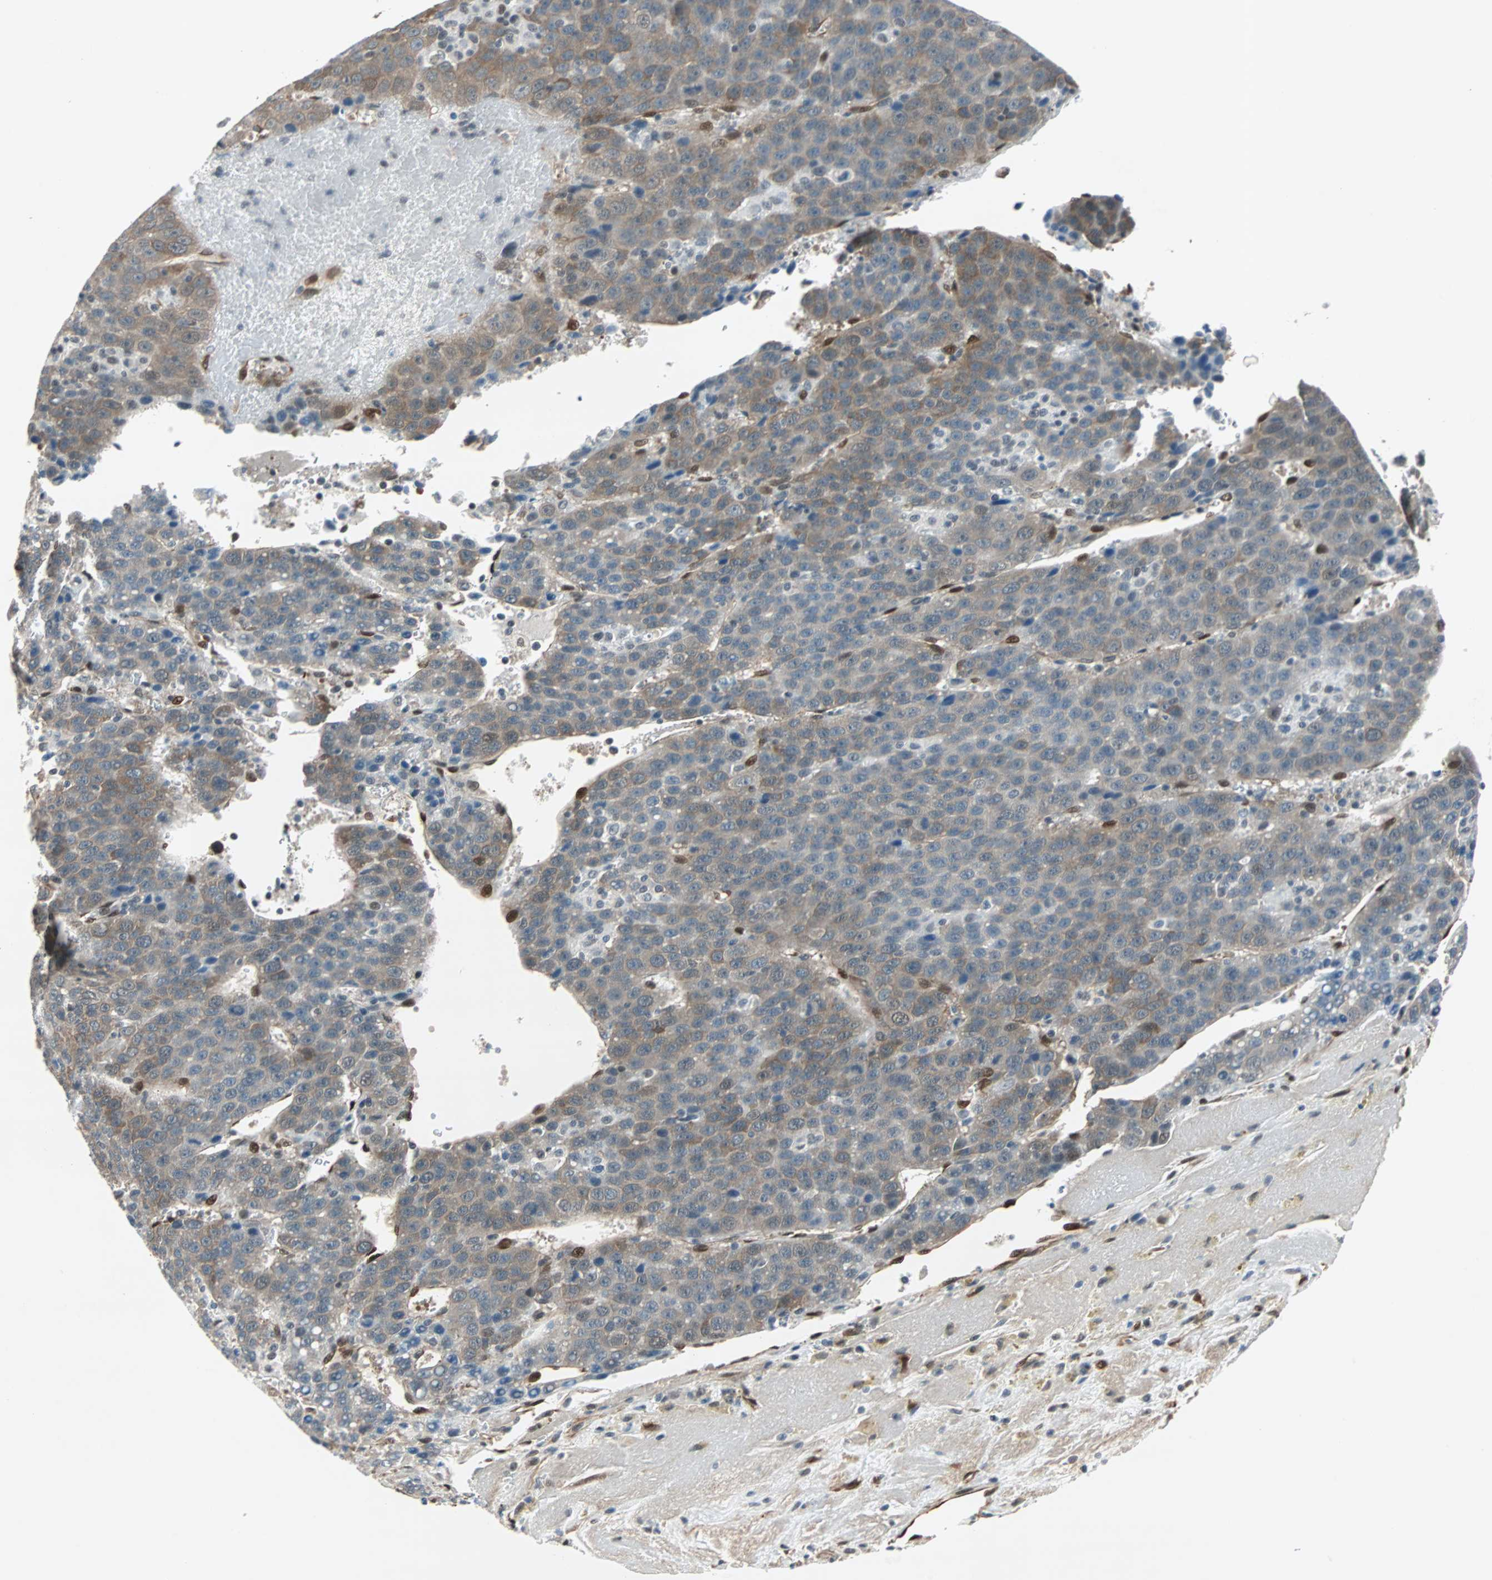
{"staining": {"intensity": "moderate", "quantity": "25%-75%", "location": "cytoplasmic/membranous"}, "tissue": "liver cancer", "cell_type": "Tumor cells", "image_type": "cancer", "snomed": [{"axis": "morphology", "description": "Carcinoma, Hepatocellular, NOS"}, {"axis": "topography", "description": "Liver"}], "caption": "About 25%-75% of tumor cells in liver cancer show moderate cytoplasmic/membranous protein staining as visualized by brown immunohistochemical staining.", "gene": "WWTR1", "patient": {"sex": "female", "age": 53}}